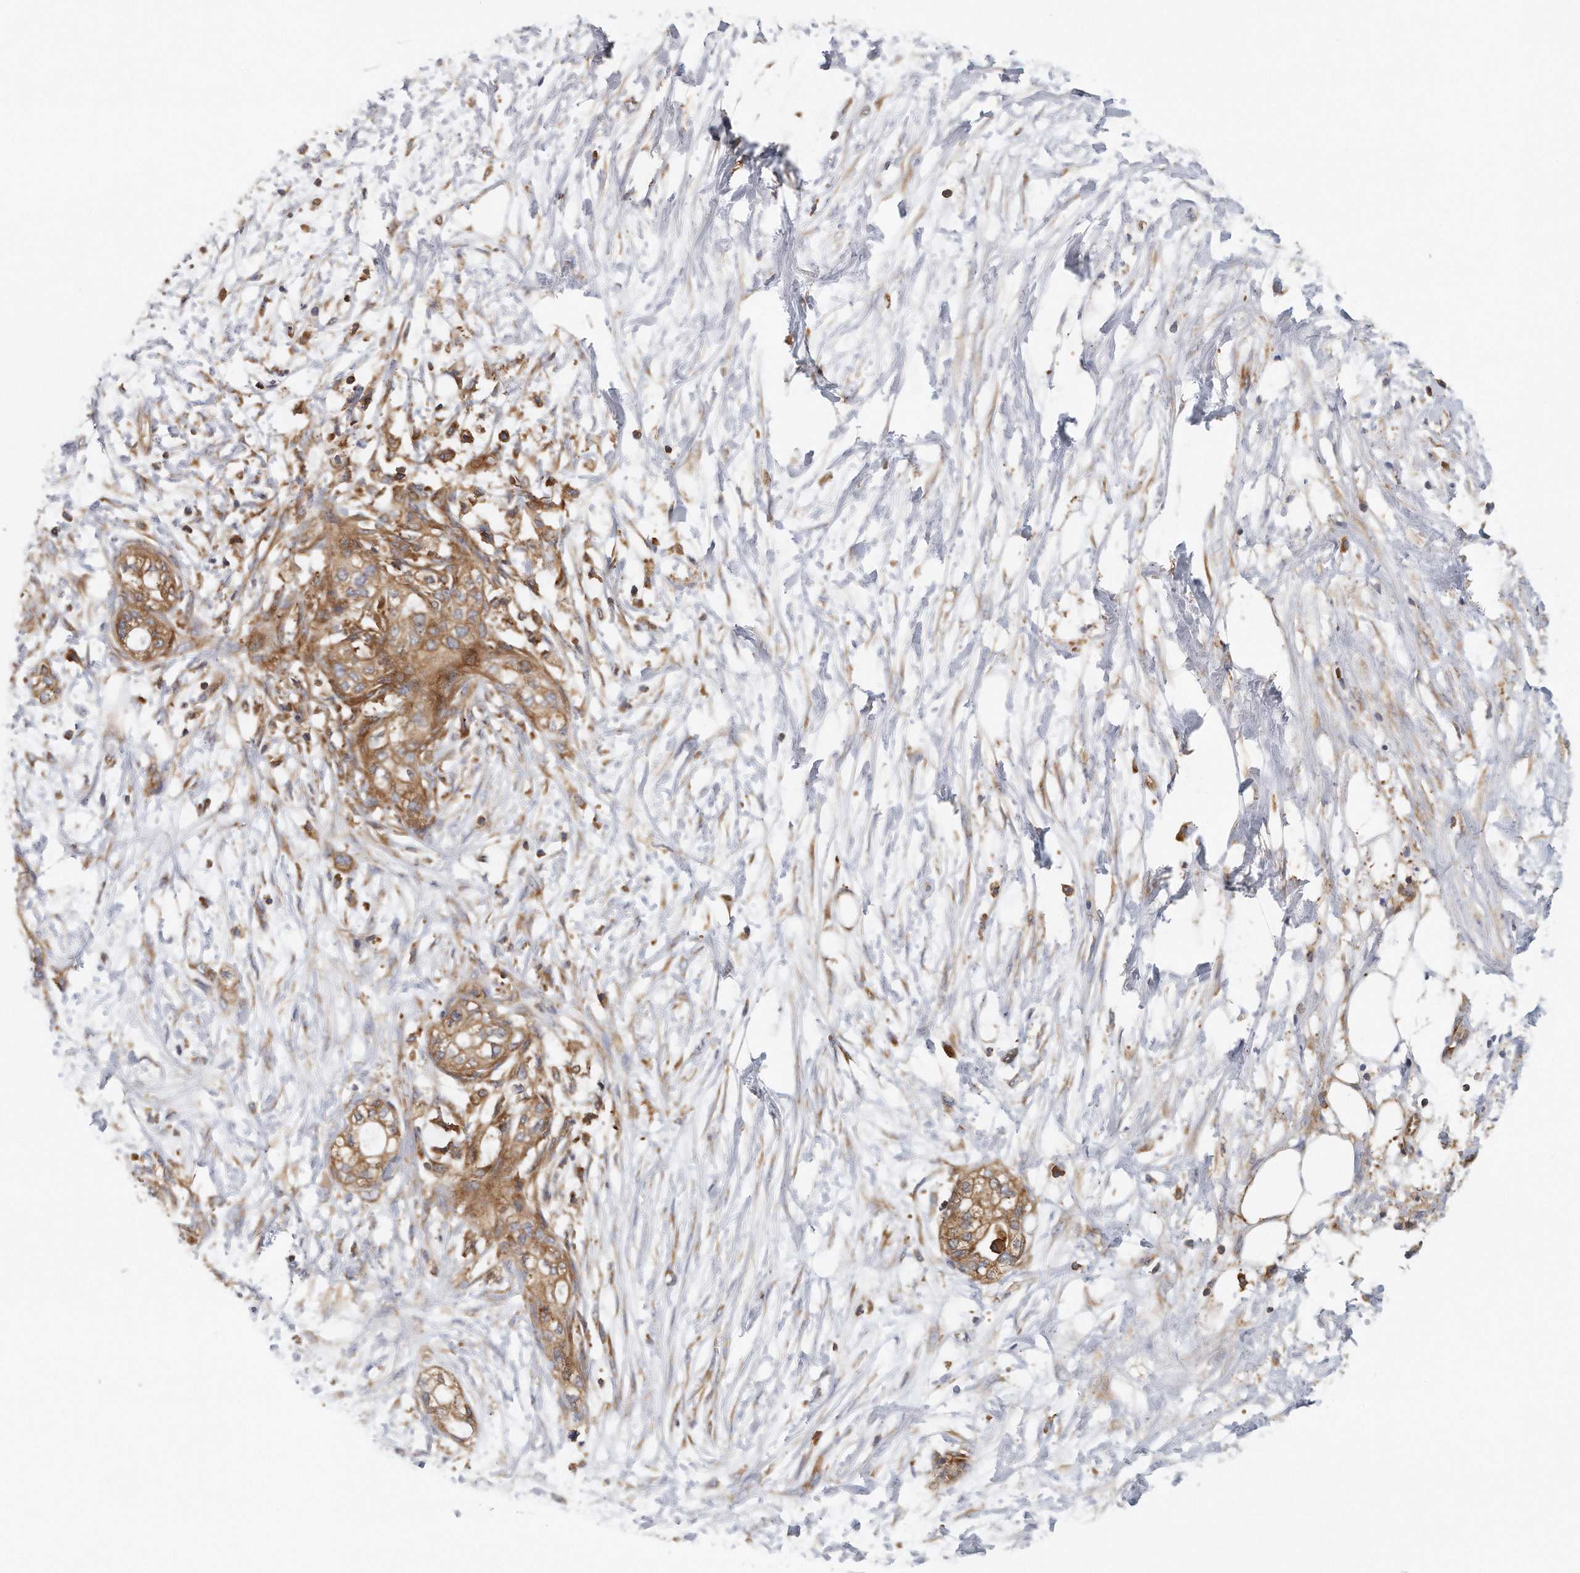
{"staining": {"intensity": "moderate", "quantity": ">75%", "location": "cytoplasmic/membranous"}, "tissue": "pancreatic cancer", "cell_type": "Tumor cells", "image_type": "cancer", "snomed": [{"axis": "morphology", "description": "Adenocarcinoma, NOS"}, {"axis": "topography", "description": "Pancreas"}], "caption": "Moderate cytoplasmic/membranous protein positivity is identified in about >75% of tumor cells in pancreatic cancer.", "gene": "EIF3I", "patient": {"sex": "male", "age": 68}}